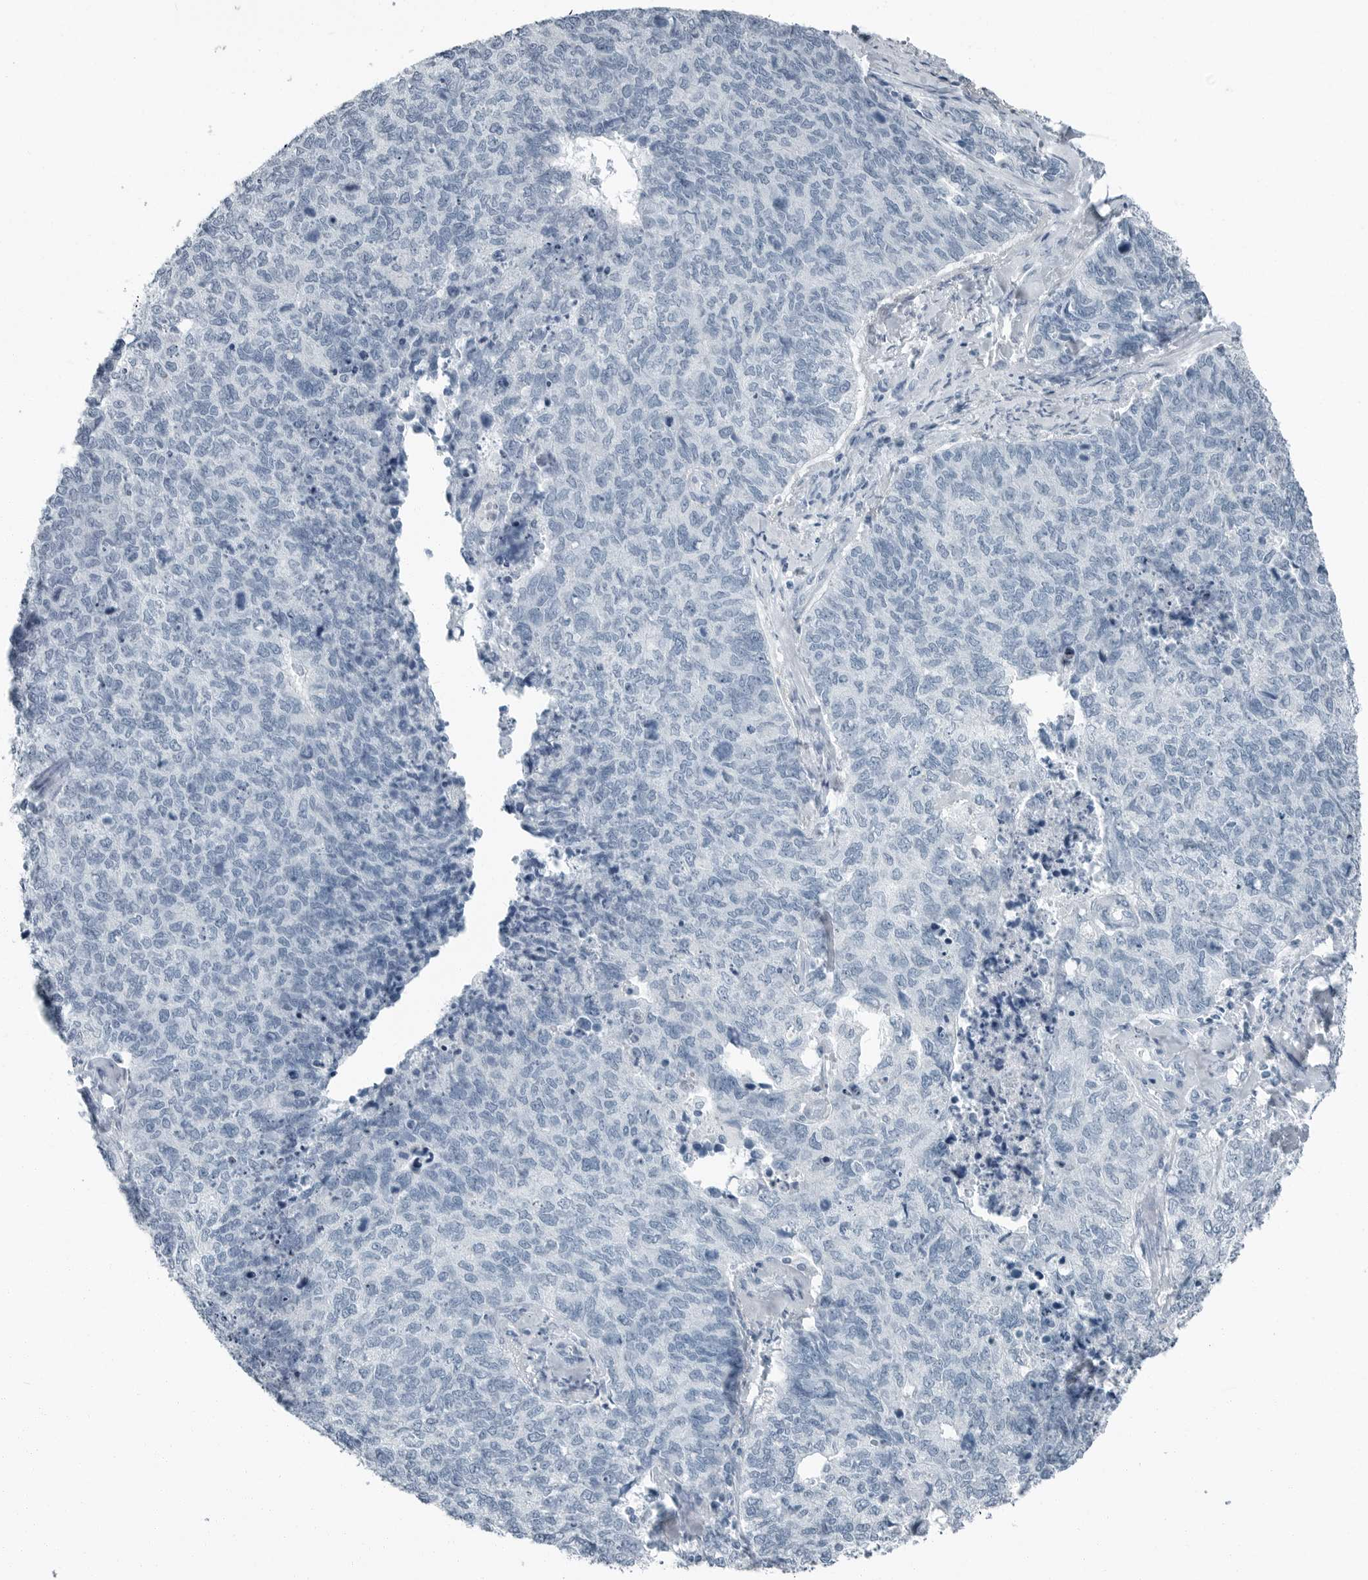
{"staining": {"intensity": "negative", "quantity": "none", "location": "none"}, "tissue": "cervical cancer", "cell_type": "Tumor cells", "image_type": "cancer", "snomed": [{"axis": "morphology", "description": "Squamous cell carcinoma, NOS"}, {"axis": "topography", "description": "Cervix"}], "caption": "Tumor cells show no significant positivity in cervical cancer (squamous cell carcinoma). Nuclei are stained in blue.", "gene": "FABP6", "patient": {"sex": "female", "age": 63}}